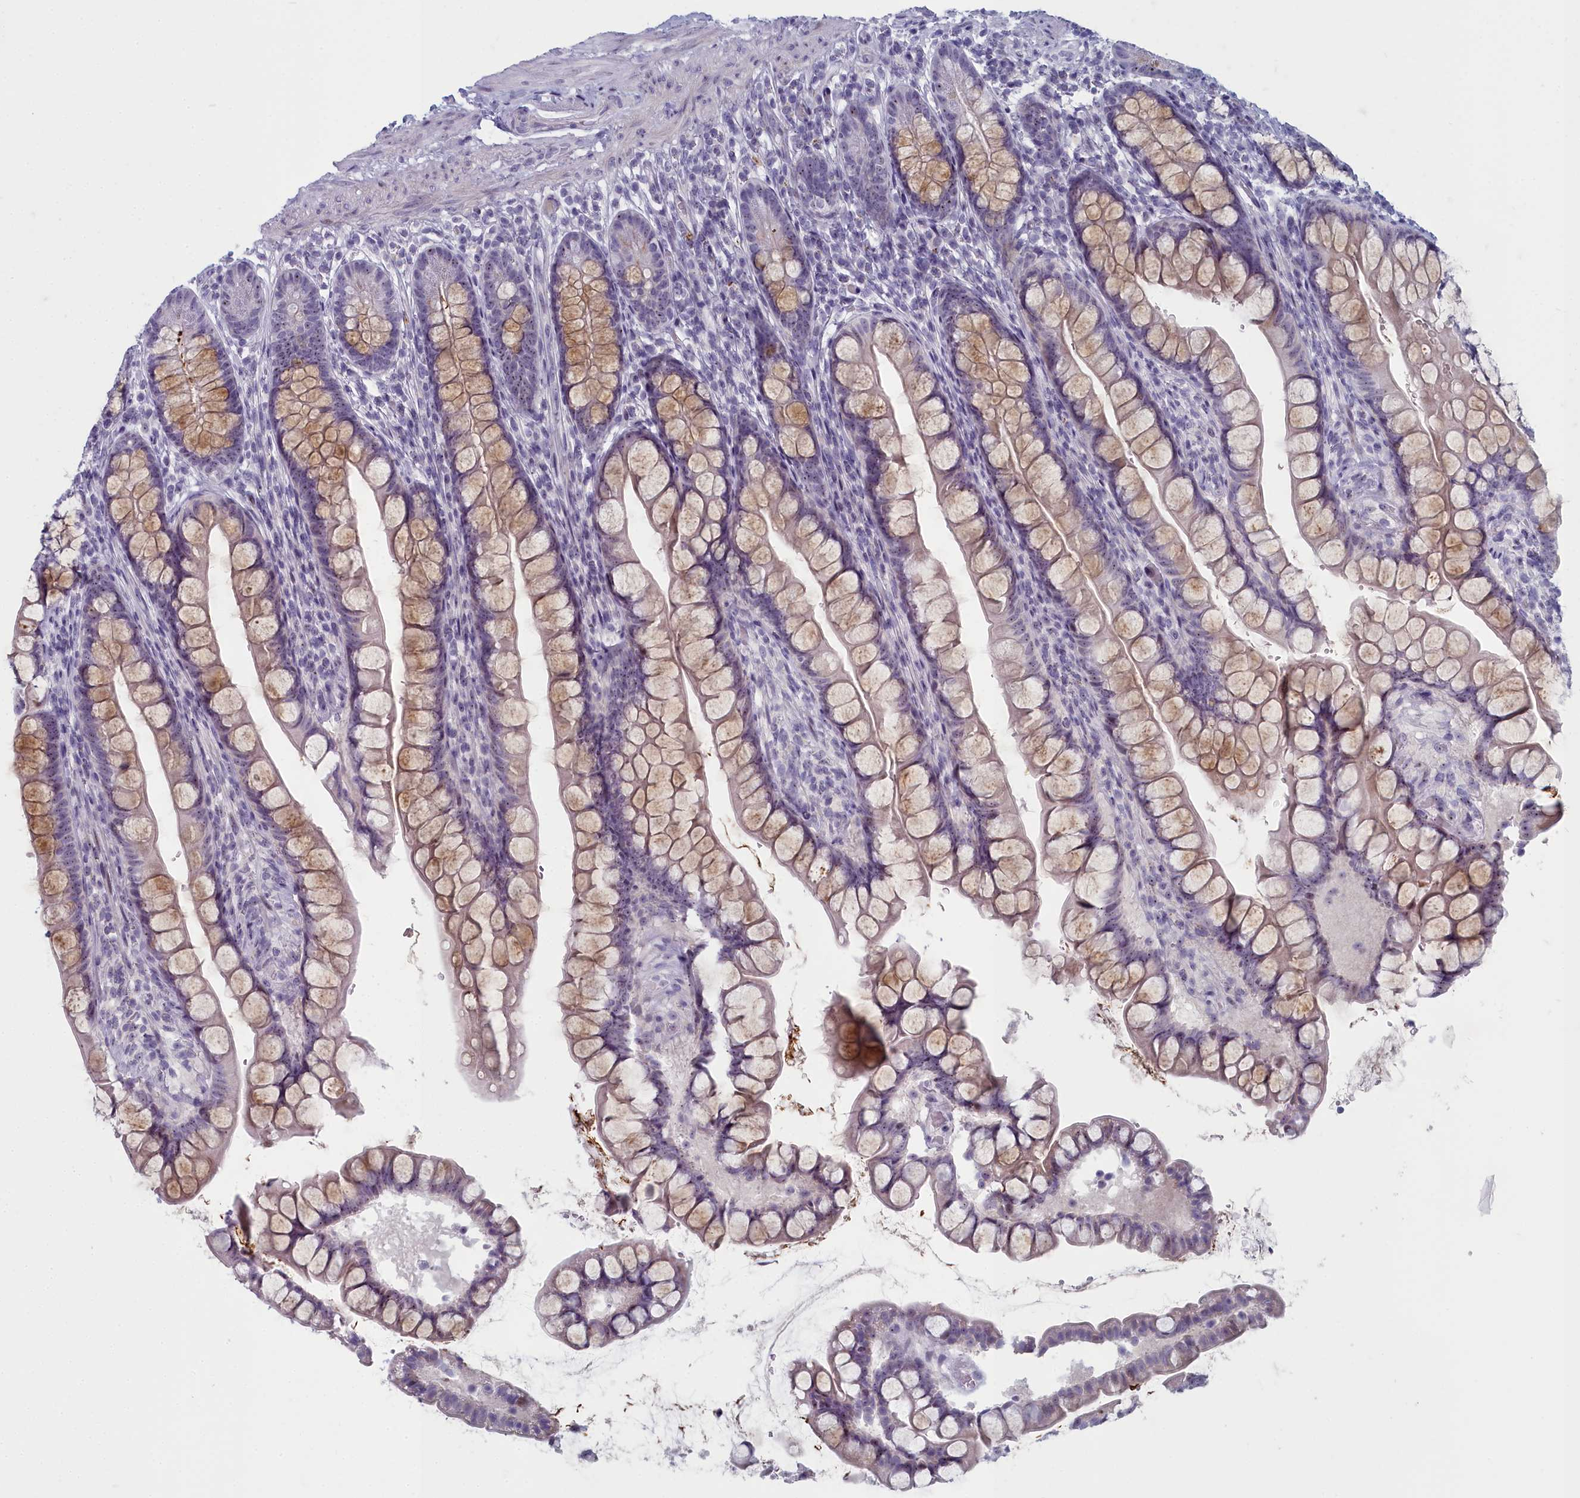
{"staining": {"intensity": "moderate", "quantity": "25%-75%", "location": "cytoplasmic/membranous,nuclear"}, "tissue": "small intestine", "cell_type": "Glandular cells", "image_type": "normal", "snomed": [{"axis": "morphology", "description": "Normal tissue, NOS"}, {"axis": "topography", "description": "Small intestine"}], "caption": "Brown immunohistochemical staining in normal human small intestine demonstrates moderate cytoplasmic/membranous,nuclear expression in approximately 25%-75% of glandular cells.", "gene": "INSYN2A", "patient": {"sex": "male", "age": 70}}